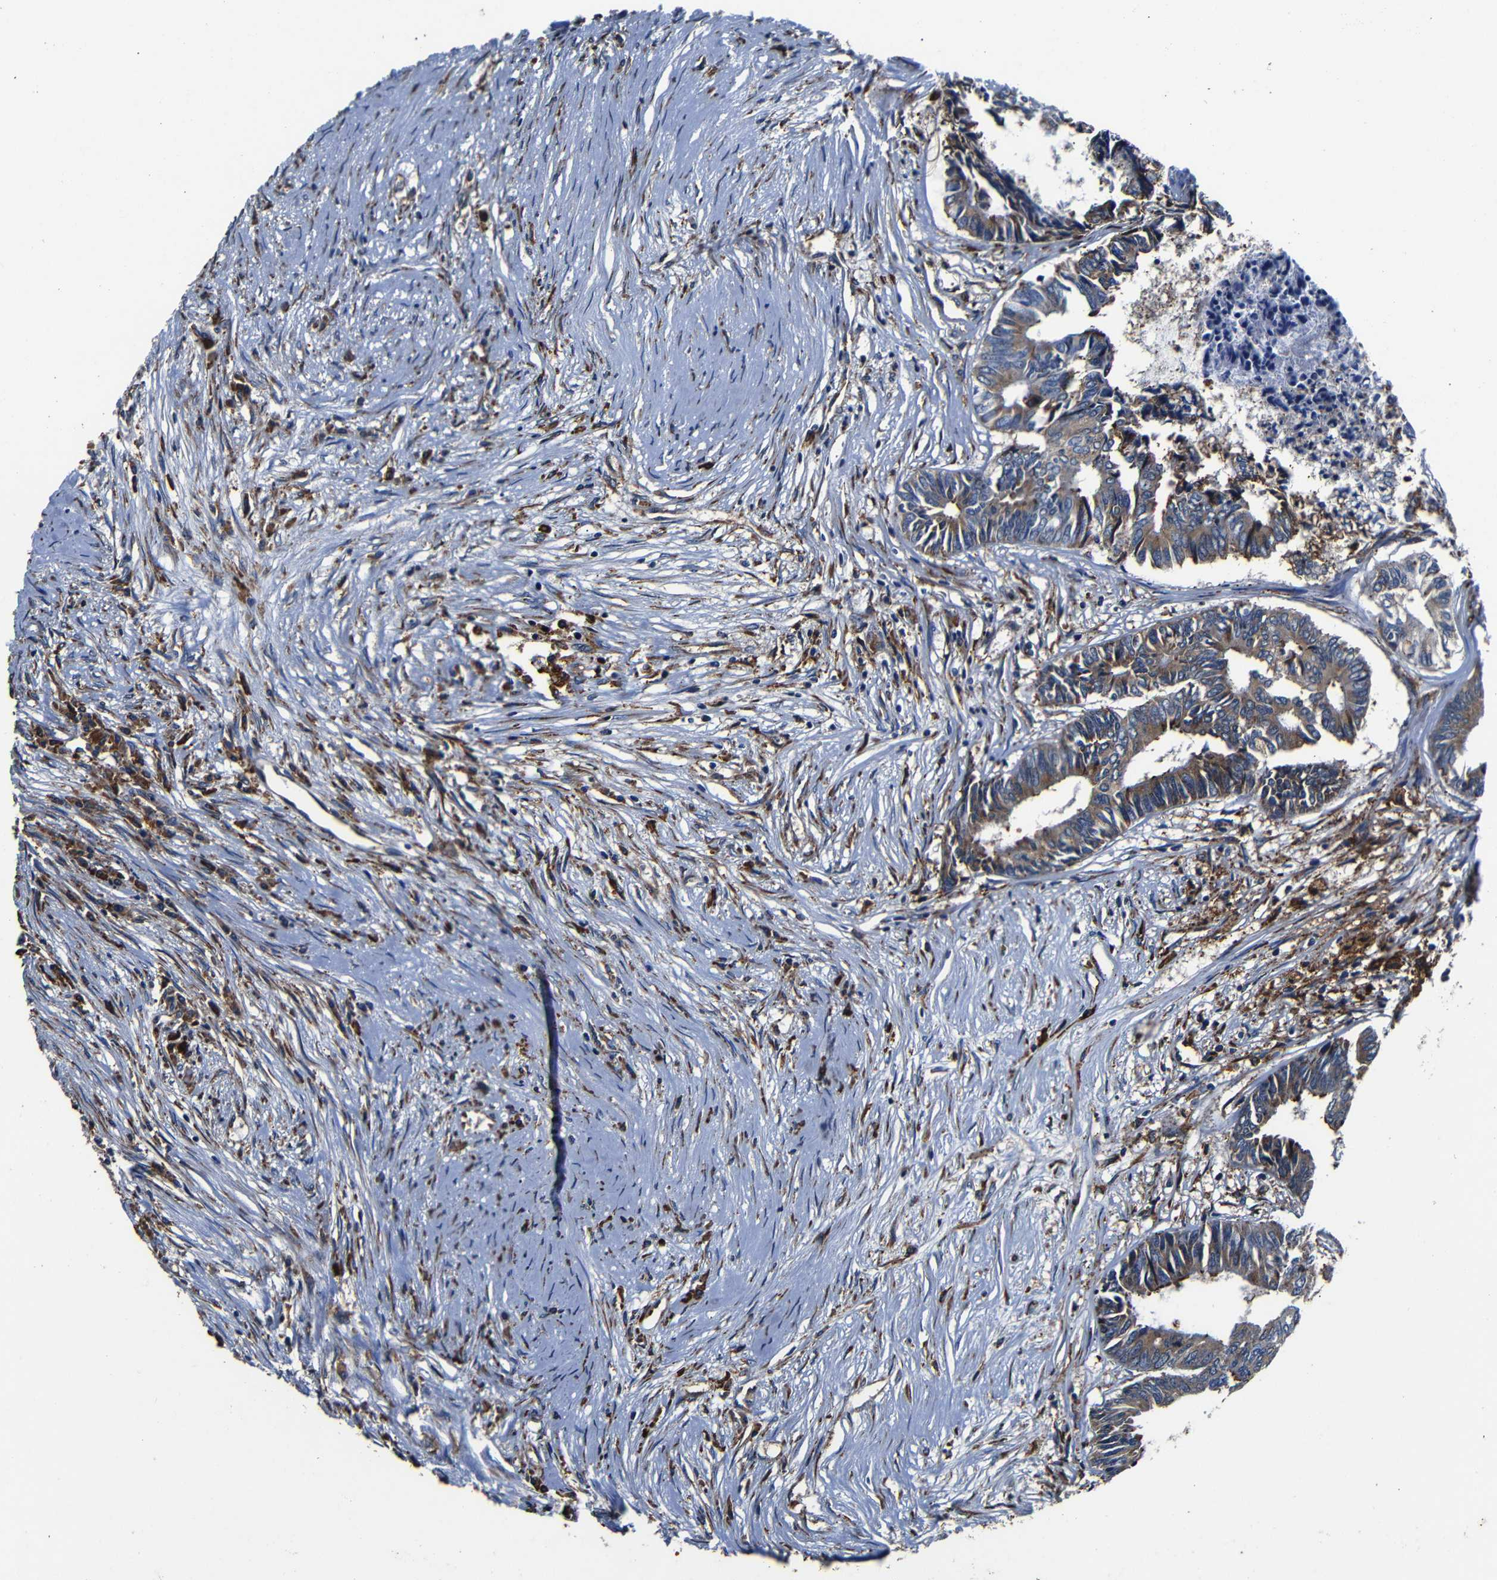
{"staining": {"intensity": "moderate", "quantity": ">75%", "location": "cytoplasmic/membranous"}, "tissue": "colorectal cancer", "cell_type": "Tumor cells", "image_type": "cancer", "snomed": [{"axis": "morphology", "description": "Adenocarcinoma, NOS"}, {"axis": "topography", "description": "Rectum"}], "caption": "Tumor cells demonstrate medium levels of moderate cytoplasmic/membranous positivity in approximately >75% of cells in human colorectal cancer.", "gene": "SCN9A", "patient": {"sex": "male", "age": 63}}